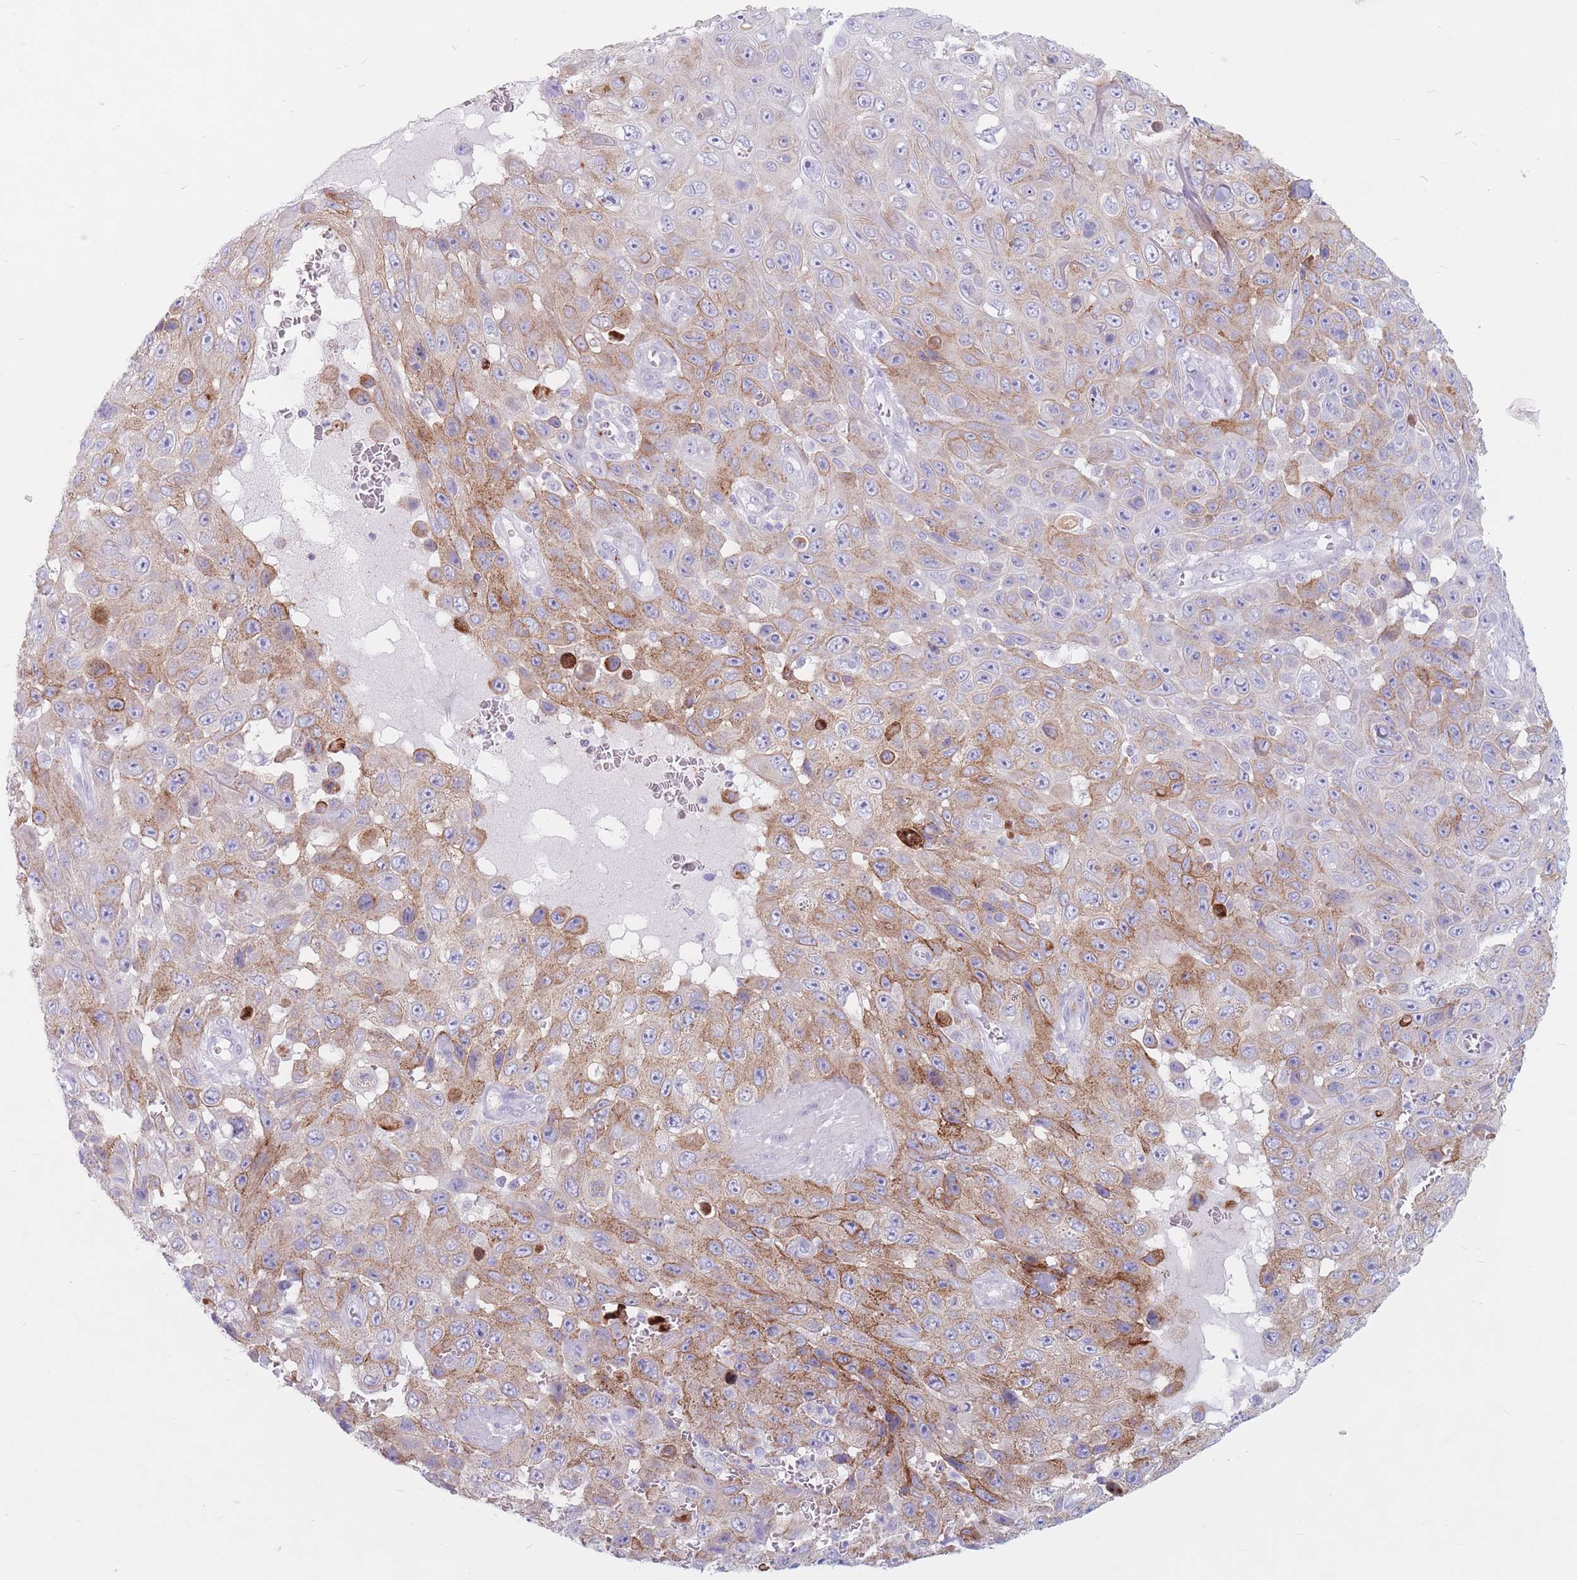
{"staining": {"intensity": "moderate", "quantity": "<25%", "location": "cytoplasmic/membranous"}, "tissue": "skin cancer", "cell_type": "Tumor cells", "image_type": "cancer", "snomed": [{"axis": "morphology", "description": "Squamous cell carcinoma, NOS"}, {"axis": "topography", "description": "Skin"}], "caption": "A histopathology image of human skin cancer stained for a protein demonstrates moderate cytoplasmic/membranous brown staining in tumor cells.", "gene": "ST3GAL5", "patient": {"sex": "male", "age": 82}}